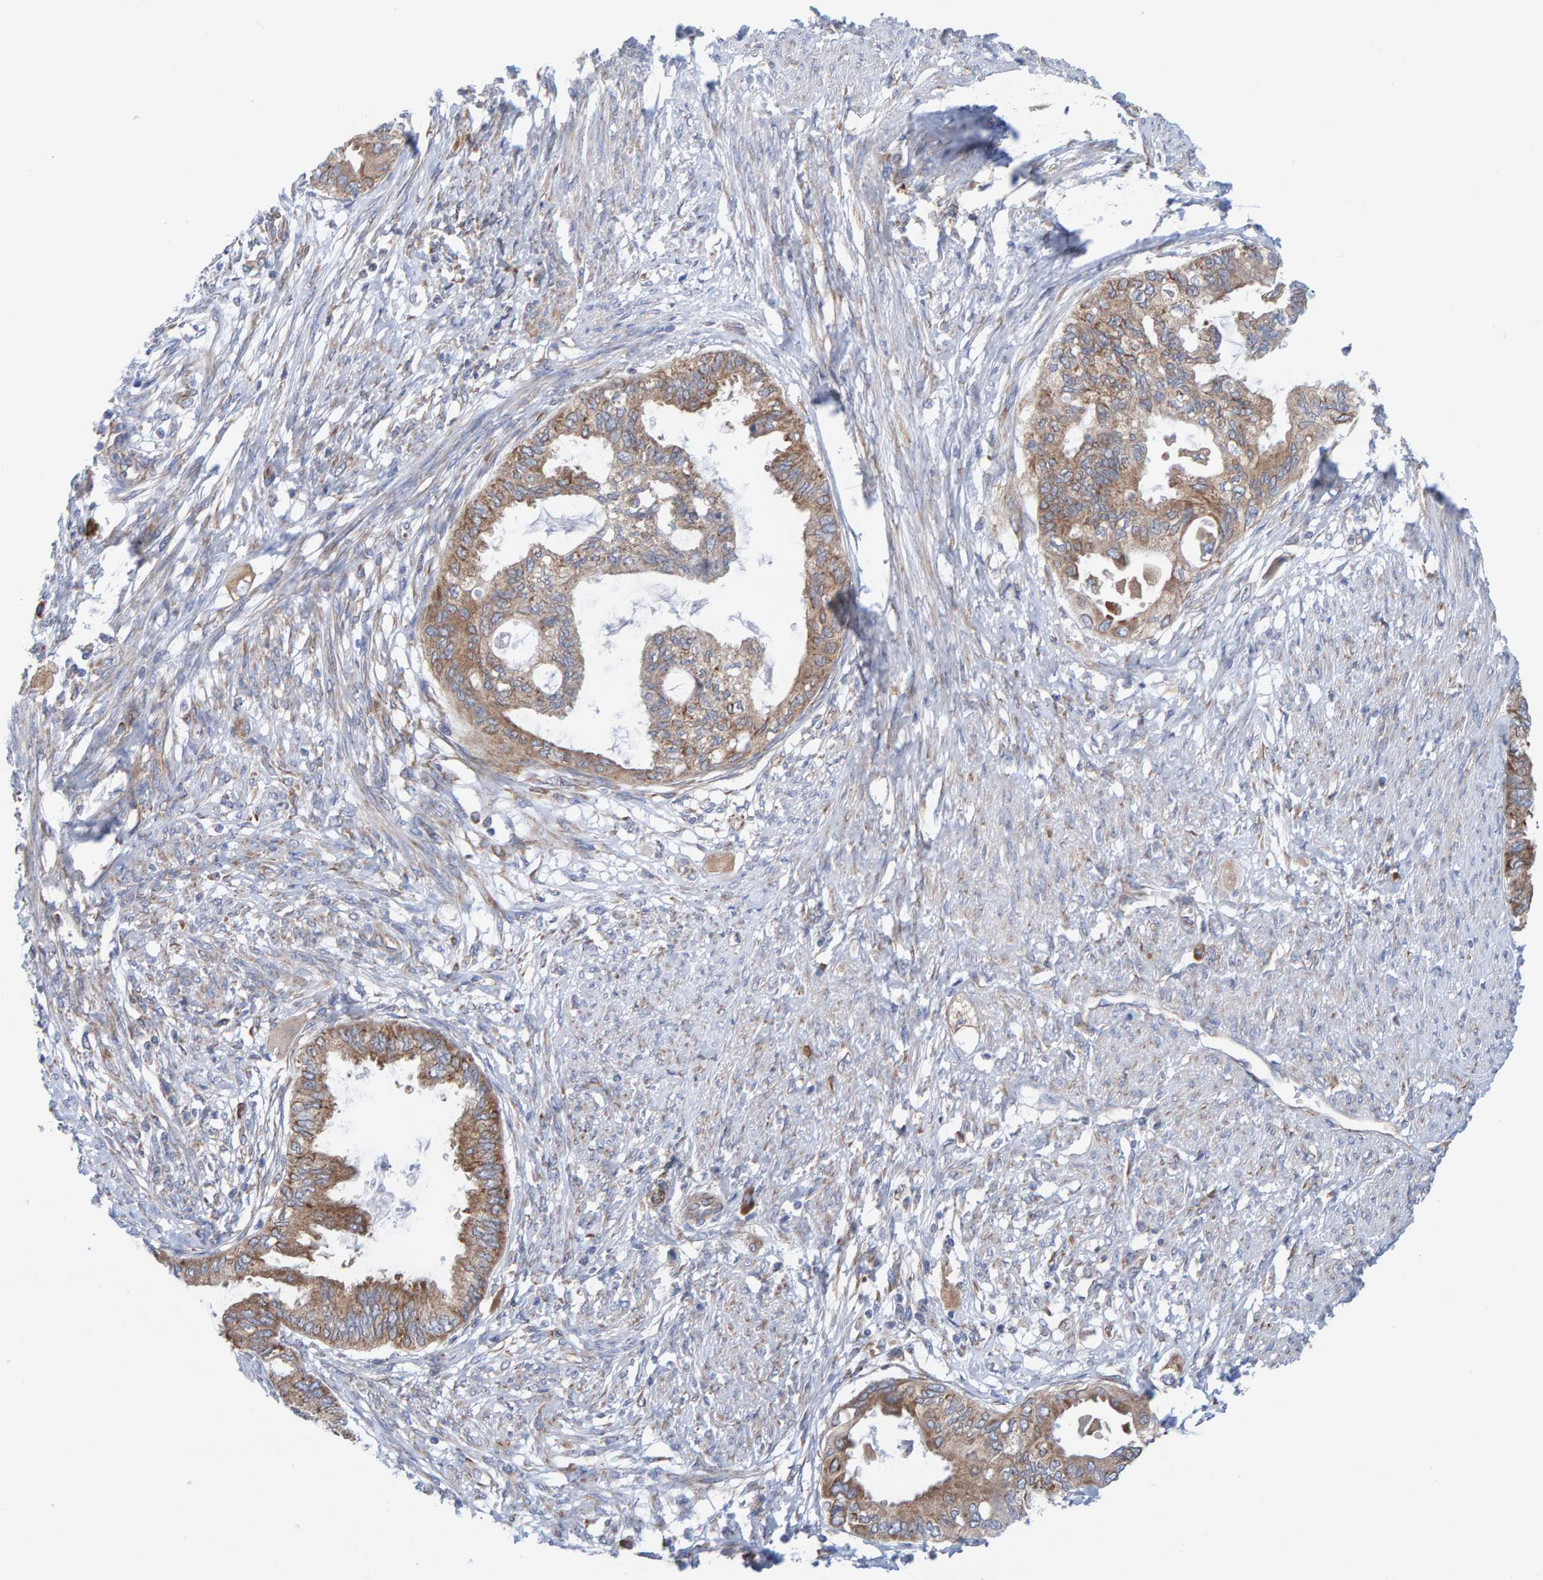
{"staining": {"intensity": "moderate", "quantity": ">75%", "location": "cytoplasmic/membranous"}, "tissue": "cervical cancer", "cell_type": "Tumor cells", "image_type": "cancer", "snomed": [{"axis": "morphology", "description": "Normal tissue, NOS"}, {"axis": "morphology", "description": "Adenocarcinoma, NOS"}, {"axis": "topography", "description": "Cervix"}, {"axis": "topography", "description": "Endometrium"}], "caption": "Cervical adenocarcinoma stained for a protein (brown) demonstrates moderate cytoplasmic/membranous positive expression in about >75% of tumor cells.", "gene": "CDK5RAP3", "patient": {"sex": "female", "age": 86}}